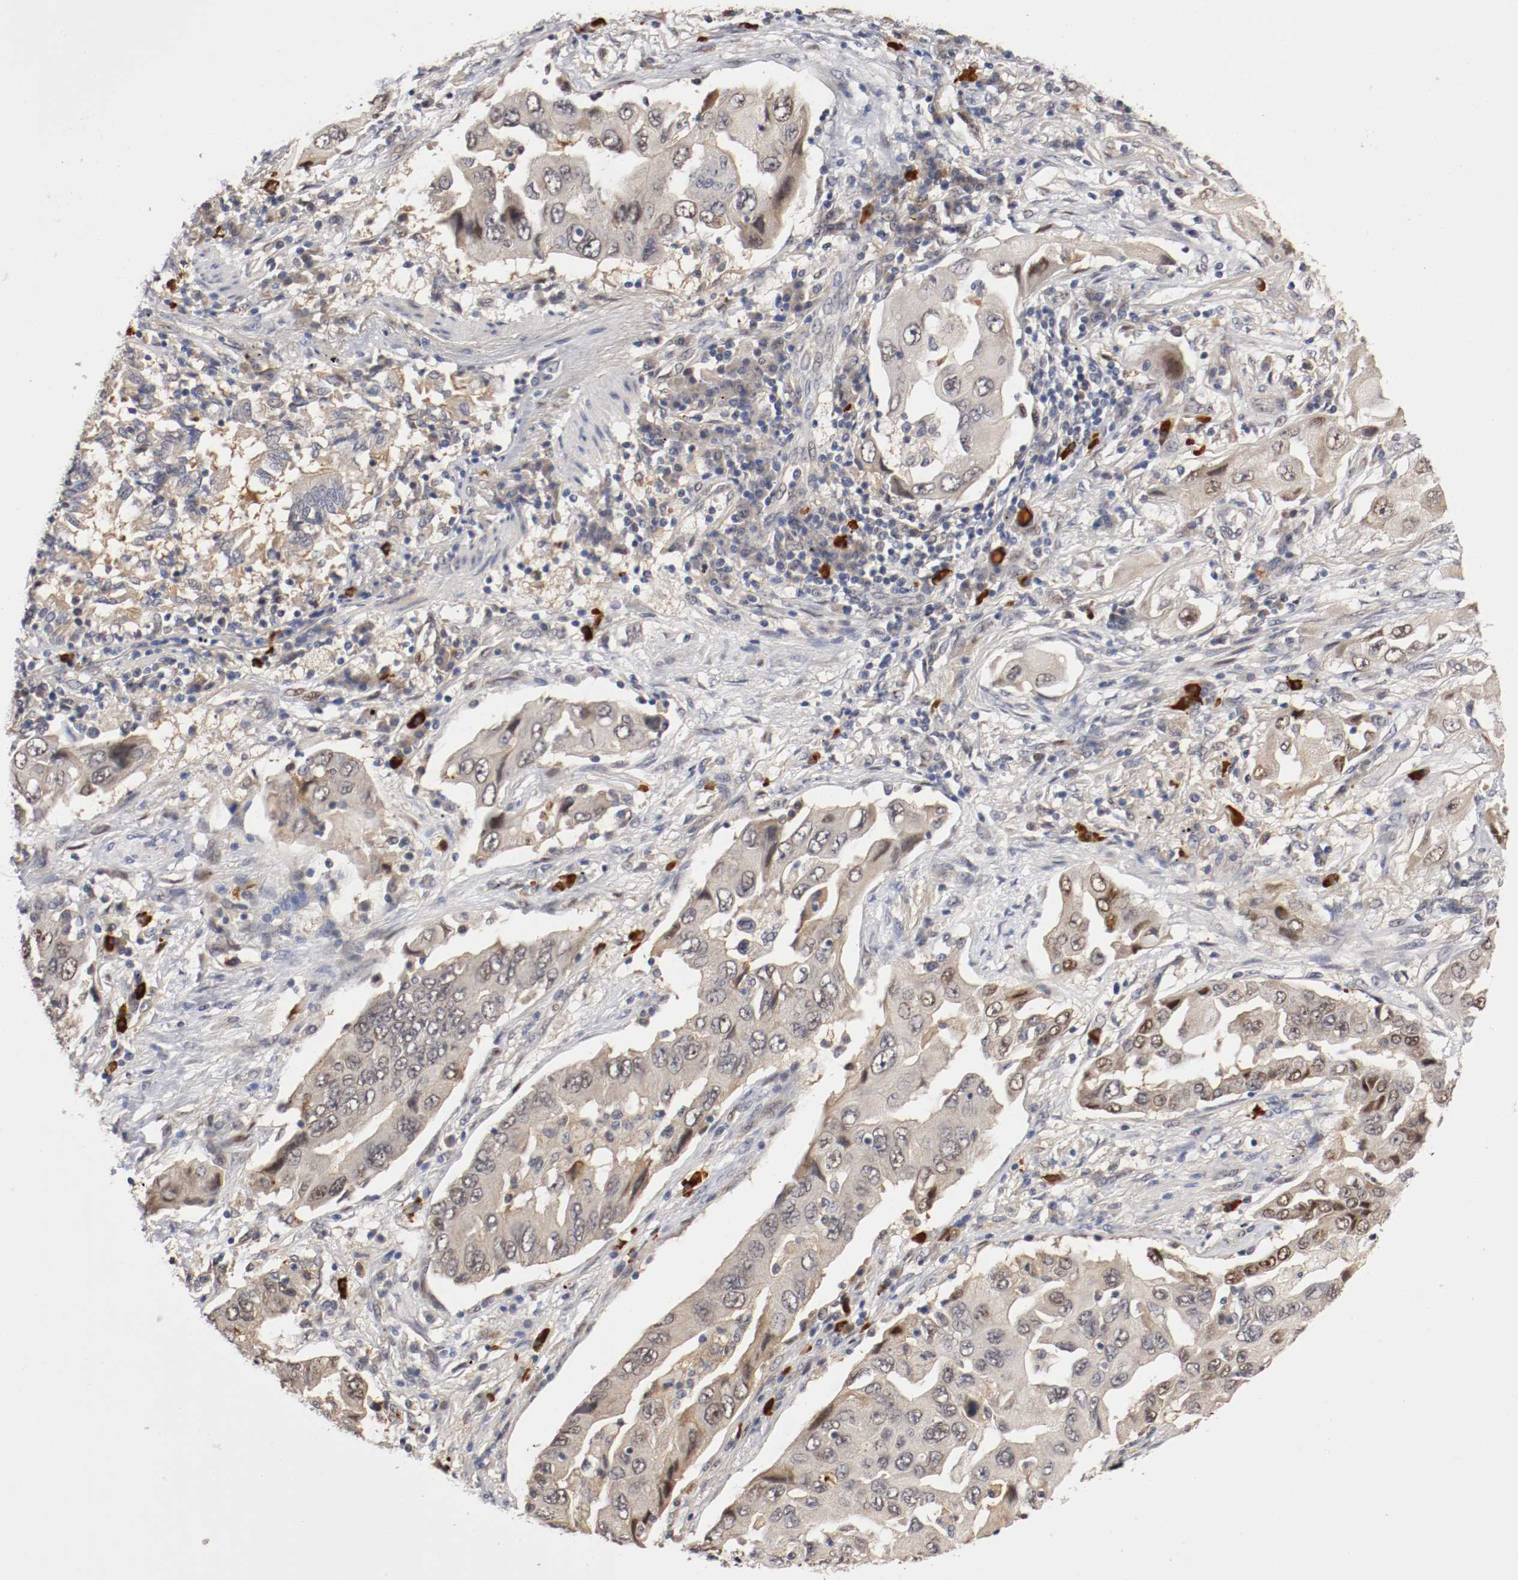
{"staining": {"intensity": "weak", "quantity": "<25%", "location": "cytoplasmic/membranous"}, "tissue": "lung cancer", "cell_type": "Tumor cells", "image_type": "cancer", "snomed": [{"axis": "morphology", "description": "Adenocarcinoma, NOS"}, {"axis": "topography", "description": "Lung"}], "caption": "Tumor cells are negative for protein expression in human lung cancer.", "gene": "DNMT3B", "patient": {"sex": "female", "age": 65}}